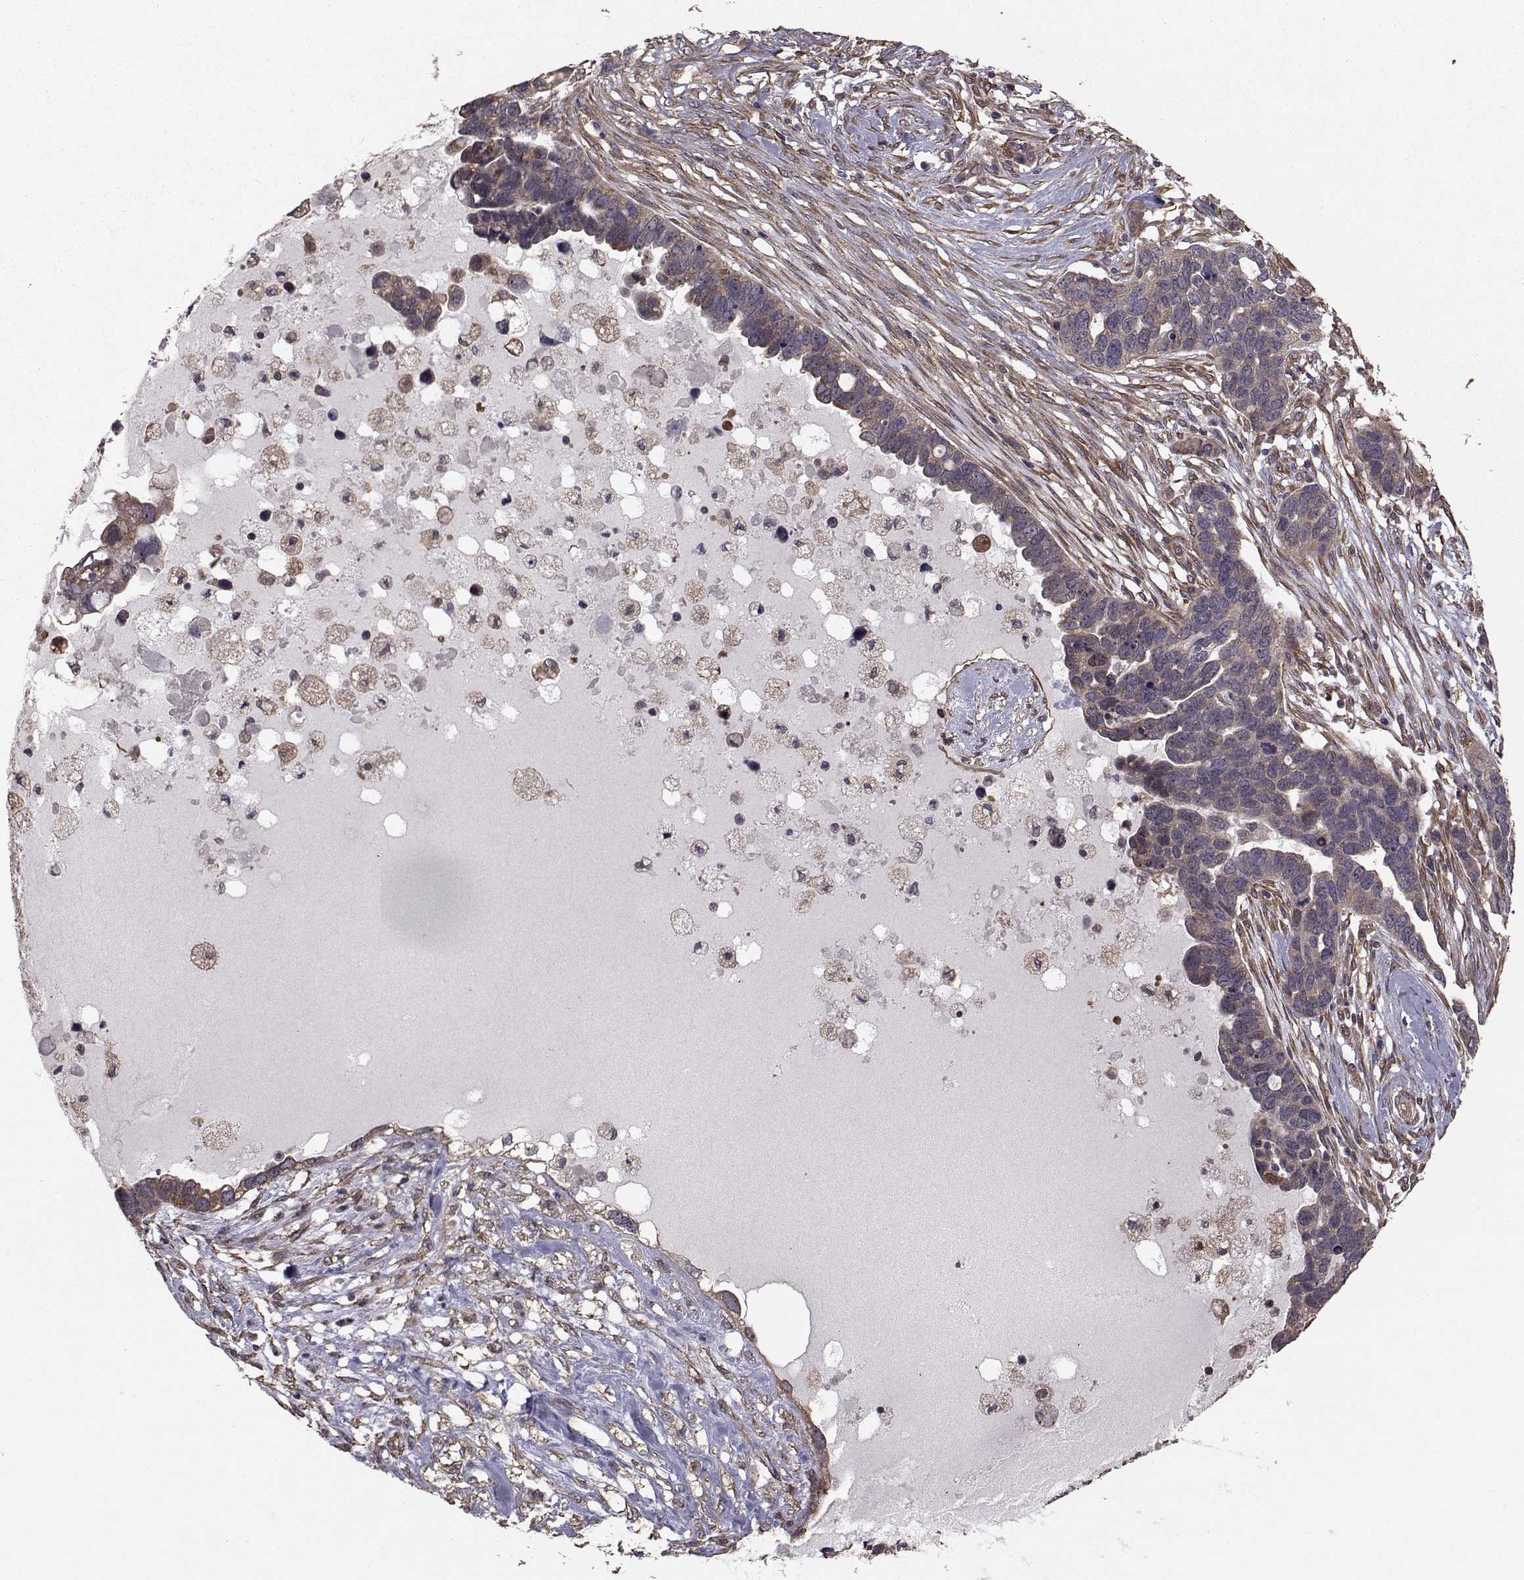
{"staining": {"intensity": "negative", "quantity": "none", "location": "none"}, "tissue": "ovarian cancer", "cell_type": "Tumor cells", "image_type": "cancer", "snomed": [{"axis": "morphology", "description": "Cystadenocarcinoma, serous, NOS"}, {"axis": "topography", "description": "Ovary"}], "caption": "An immunohistochemistry photomicrograph of serous cystadenocarcinoma (ovarian) is shown. There is no staining in tumor cells of serous cystadenocarcinoma (ovarian).", "gene": "TRIP10", "patient": {"sex": "female", "age": 54}}